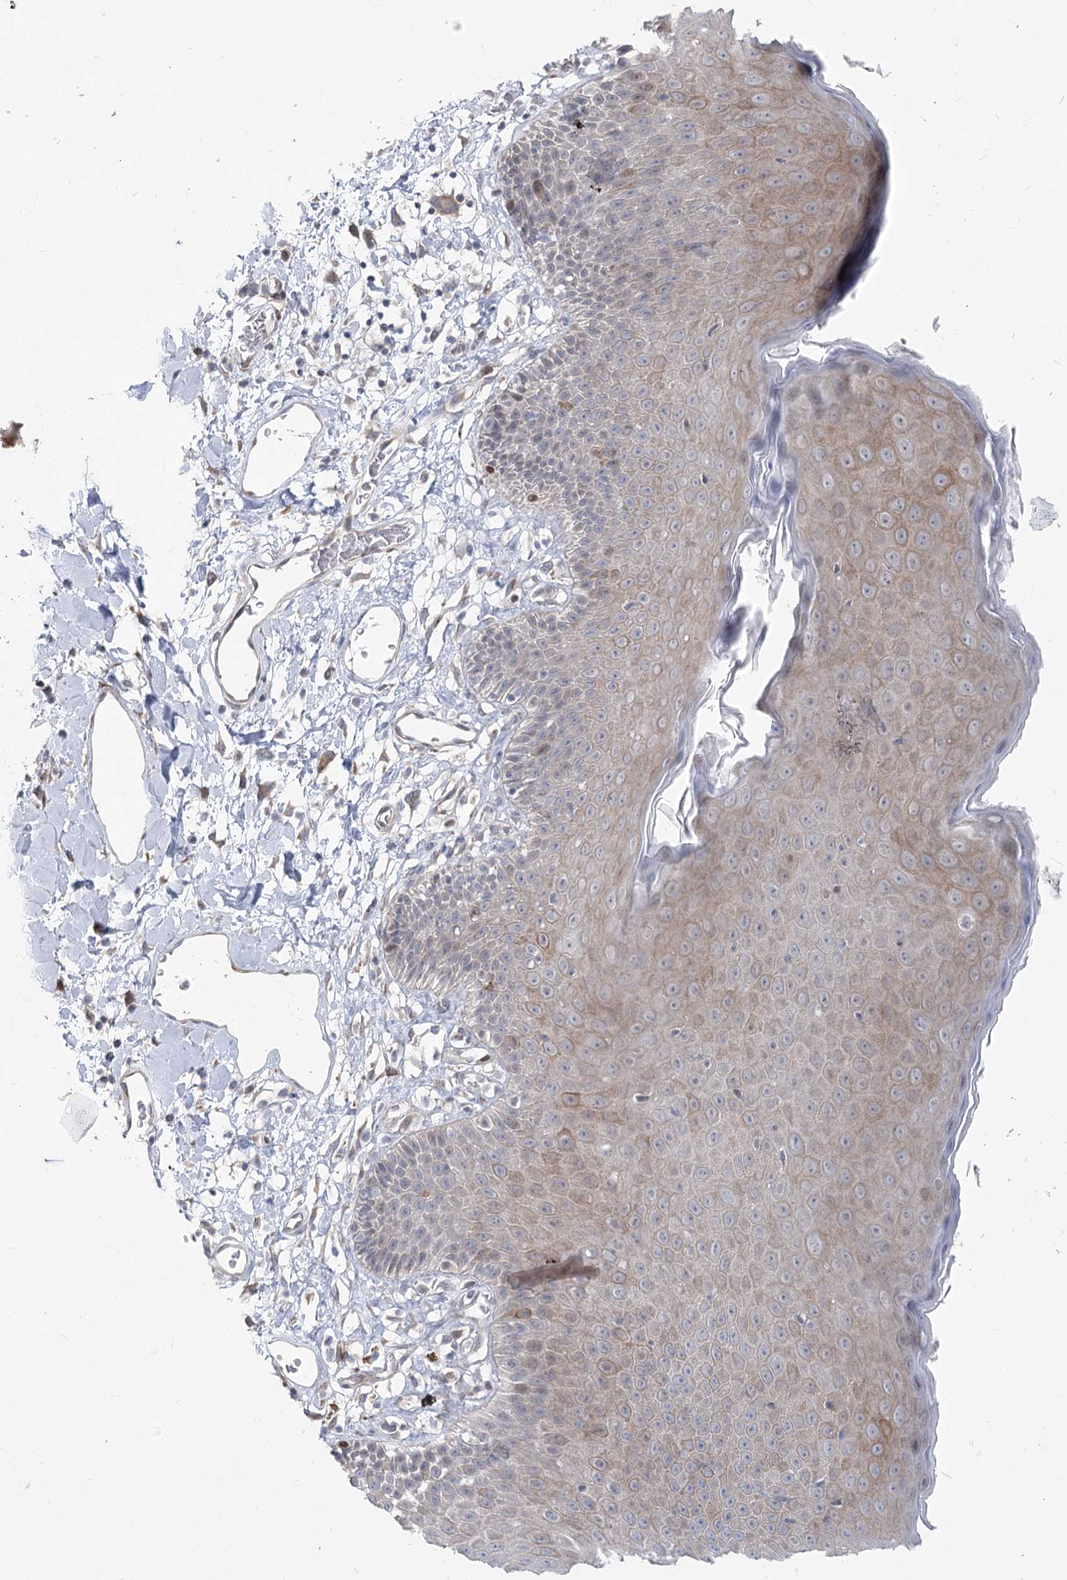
{"staining": {"intensity": "weak", "quantity": "25%-75%", "location": "cytoplasmic/membranous"}, "tissue": "skin", "cell_type": "Epidermal cells", "image_type": "normal", "snomed": [{"axis": "morphology", "description": "Normal tissue, NOS"}, {"axis": "topography", "description": "Vulva"}], "caption": "Weak cytoplasmic/membranous protein expression is seen in approximately 25%-75% of epidermal cells in skin.", "gene": "ABITRAM", "patient": {"sex": "female", "age": 68}}